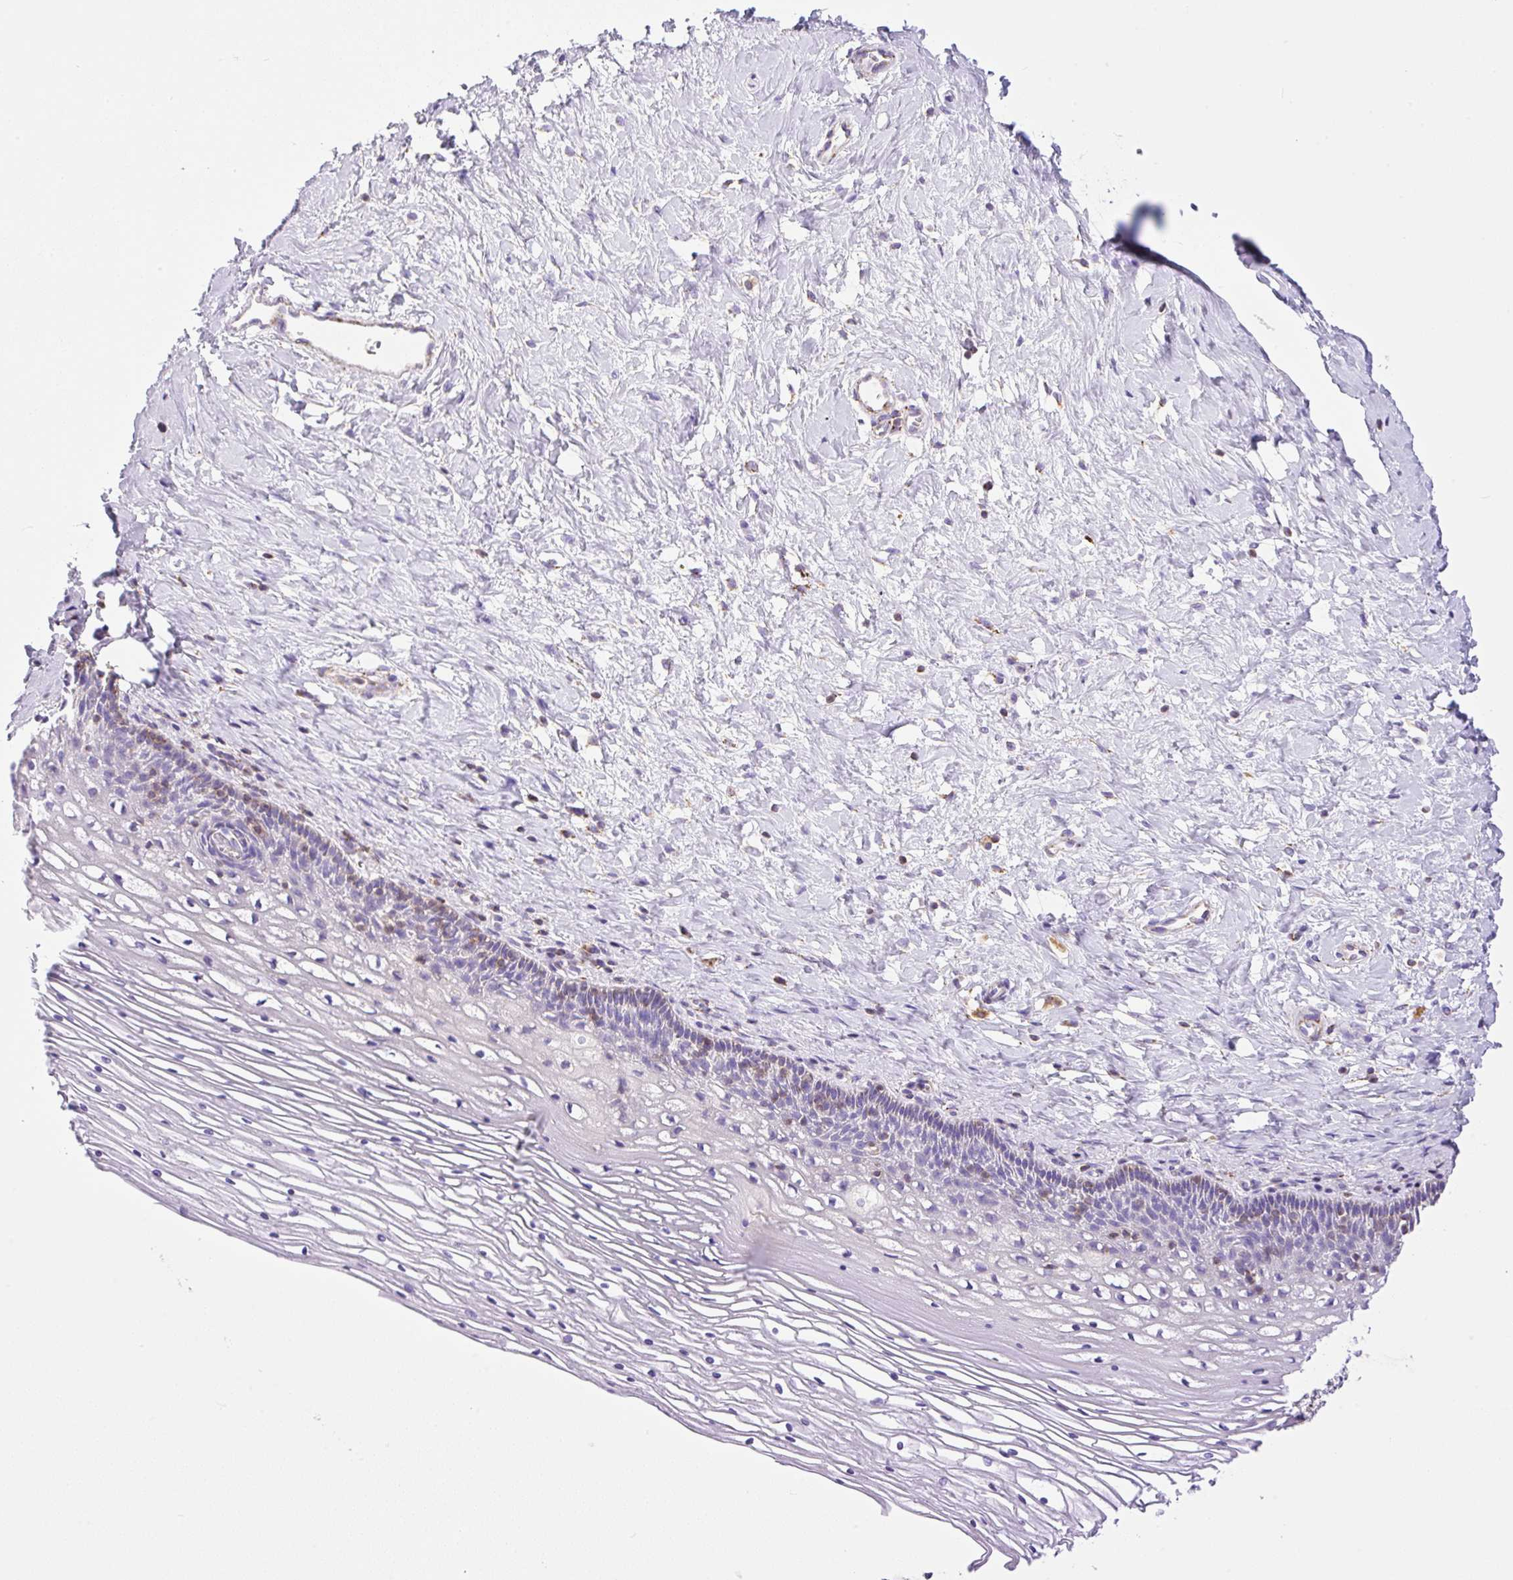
{"staining": {"intensity": "moderate", "quantity": ">75%", "location": "cytoplasmic/membranous"}, "tissue": "cervix", "cell_type": "Glandular cells", "image_type": "normal", "snomed": [{"axis": "morphology", "description": "Normal tissue, NOS"}, {"axis": "topography", "description": "Cervix"}], "caption": "The photomicrograph displays staining of benign cervix, revealing moderate cytoplasmic/membranous protein positivity (brown color) within glandular cells. The staining is performed using DAB brown chromogen to label protein expression. The nuclei are counter-stained blue using hematoxylin.", "gene": "NF1", "patient": {"sex": "female", "age": 36}}